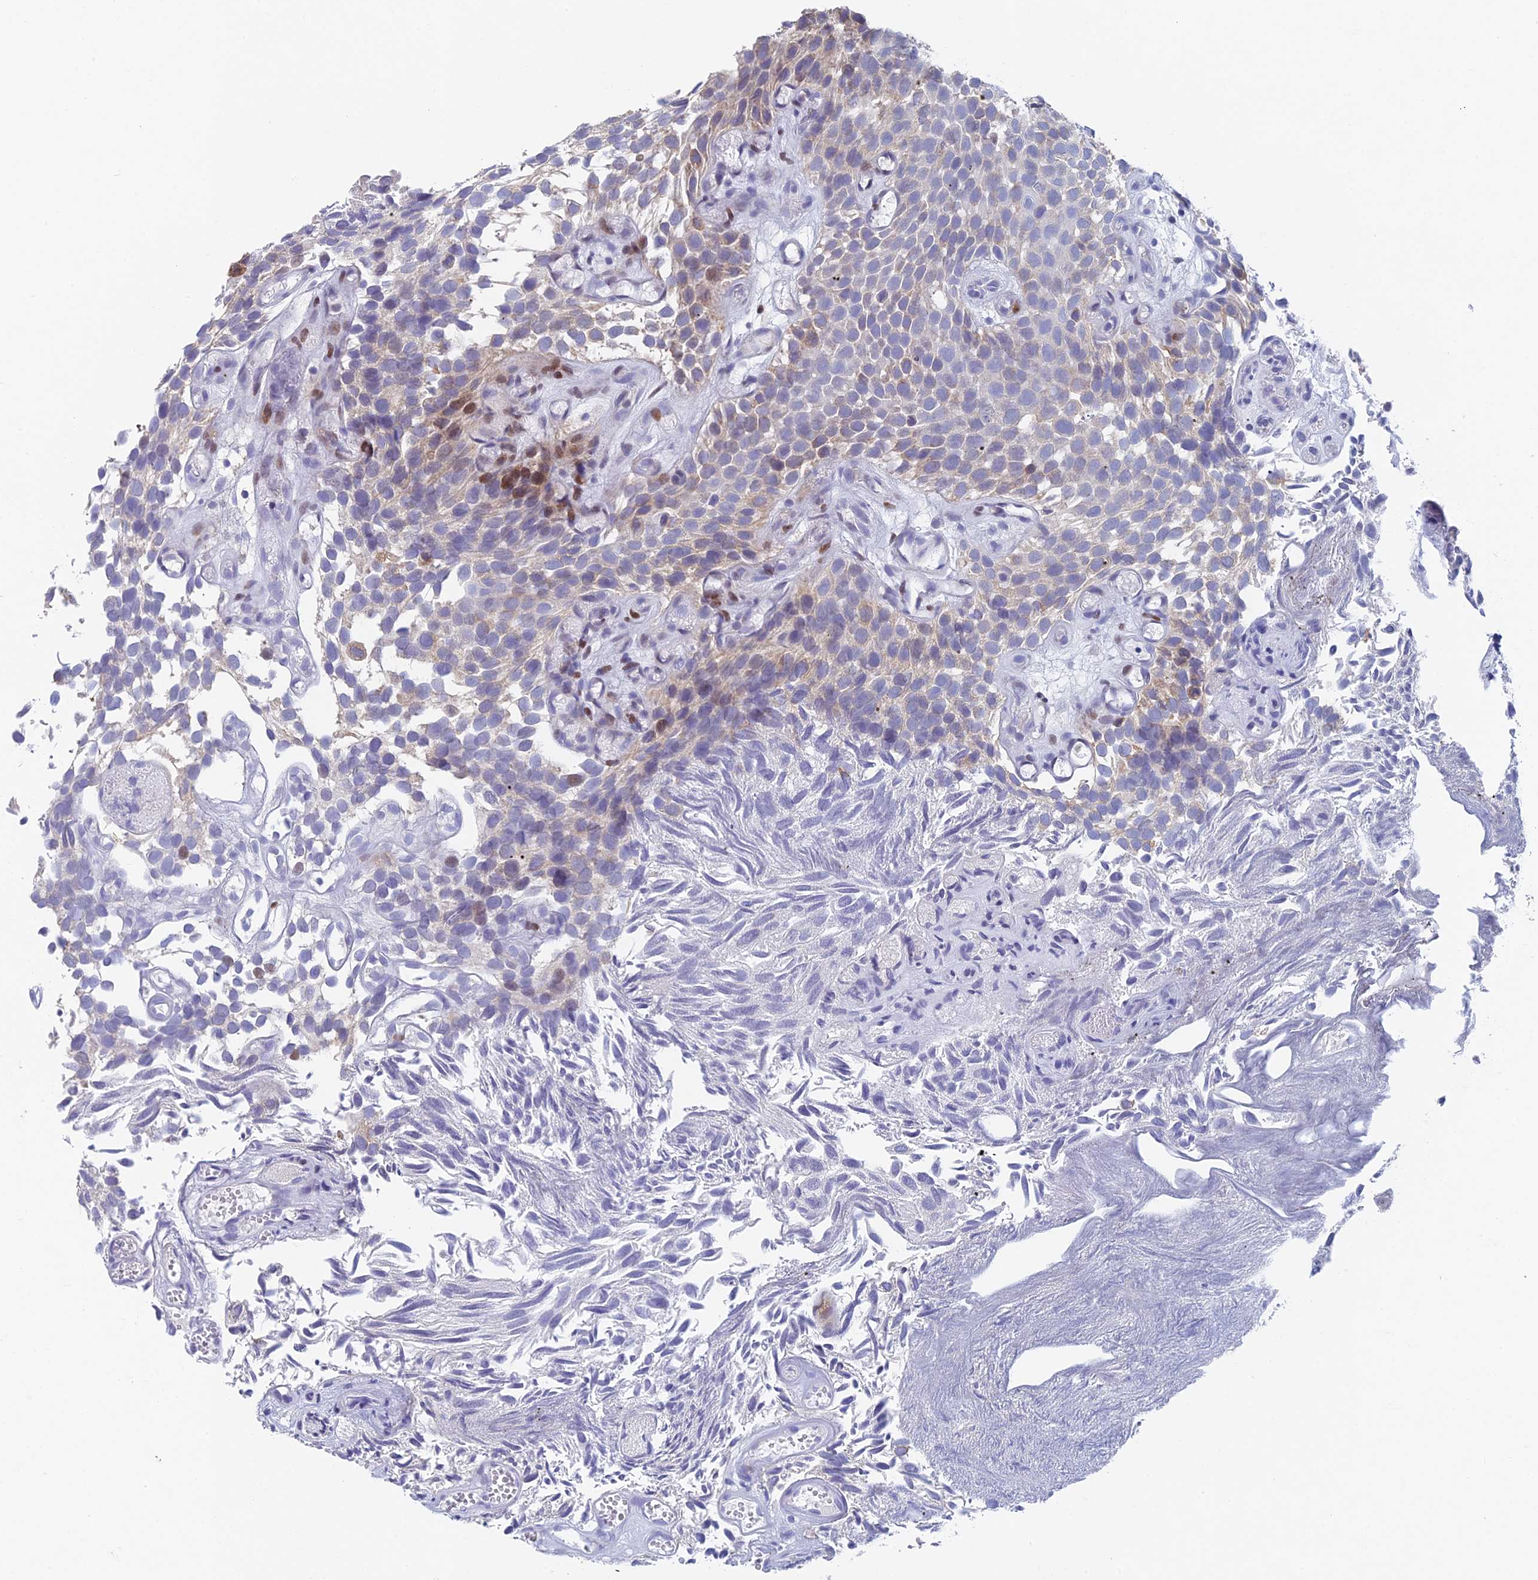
{"staining": {"intensity": "moderate", "quantity": "<25%", "location": "nuclear"}, "tissue": "urothelial cancer", "cell_type": "Tumor cells", "image_type": "cancer", "snomed": [{"axis": "morphology", "description": "Urothelial carcinoma, Low grade"}, {"axis": "topography", "description": "Urinary bladder"}], "caption": "Immunohistochemistry (IHC) (DAB (3,3'-diaminobenzidine)) staining of urothelial cancer demonstrates moderate nuclear protein expression in about <25% of tumor cells.", "gene": "REXO5", "patient": {"sex": "male", "age": 89}}